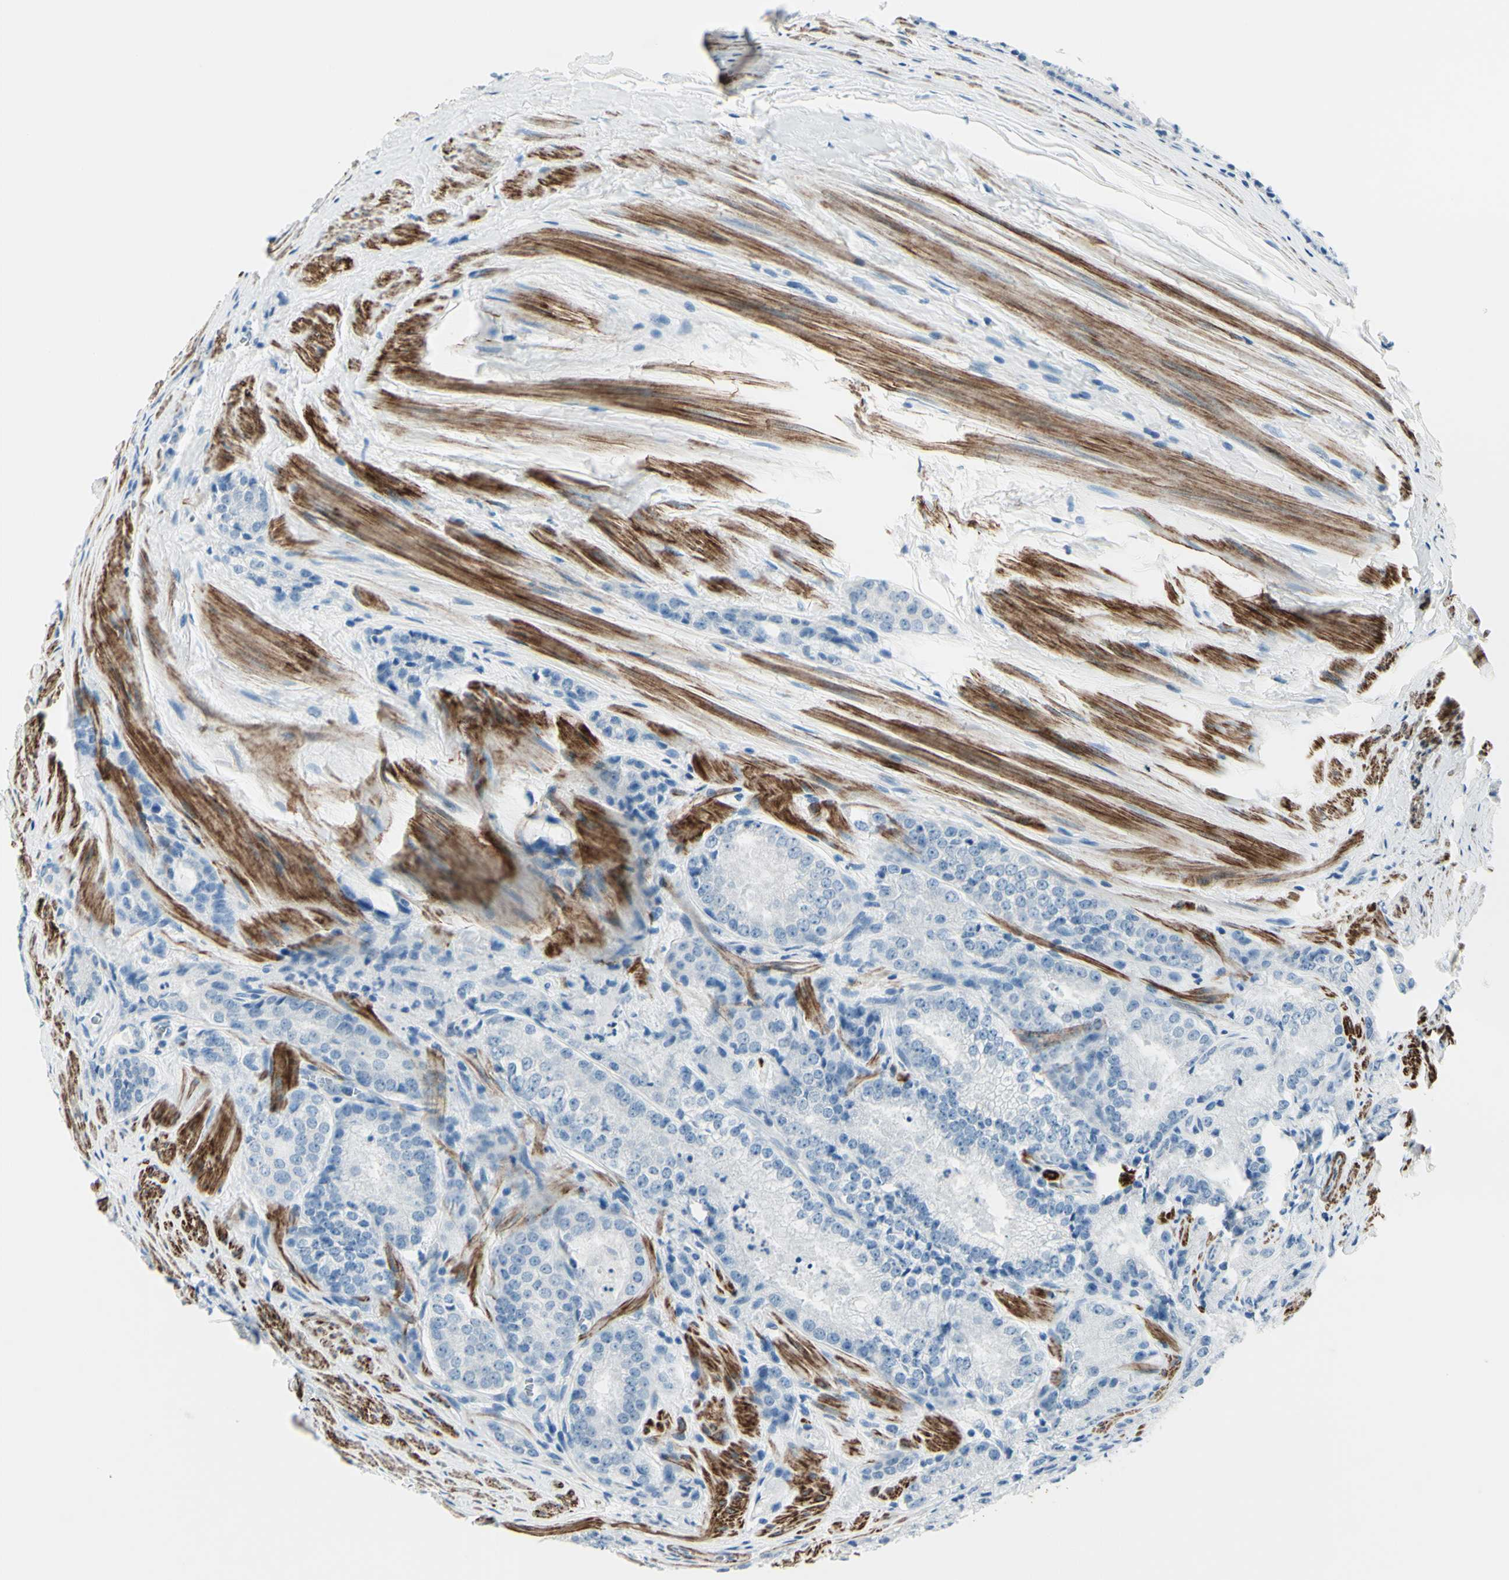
{"staining": {"intensity": "negative", "quantity": "none", "location": "none"}, "tissue": "prostate cancer", "cell_type": "Tumor cells", "image_type": "cancer", "snomed": [{"axis": "morphology", "description": "Adenocarcinoma, Low grade"}, {"axis": "topography", "description": "Prostate"}], "caption": "The photomicrograph exhibits no staining of tumor cells in prostate cancer (low-grade adenocarcinoma). (DAB (3,3'-diaminobenzidine) IHC visualized using brightfield microscopy, high magnification).", "gene": "CDH15", "patient": {"sex": "male", "age": 60}}